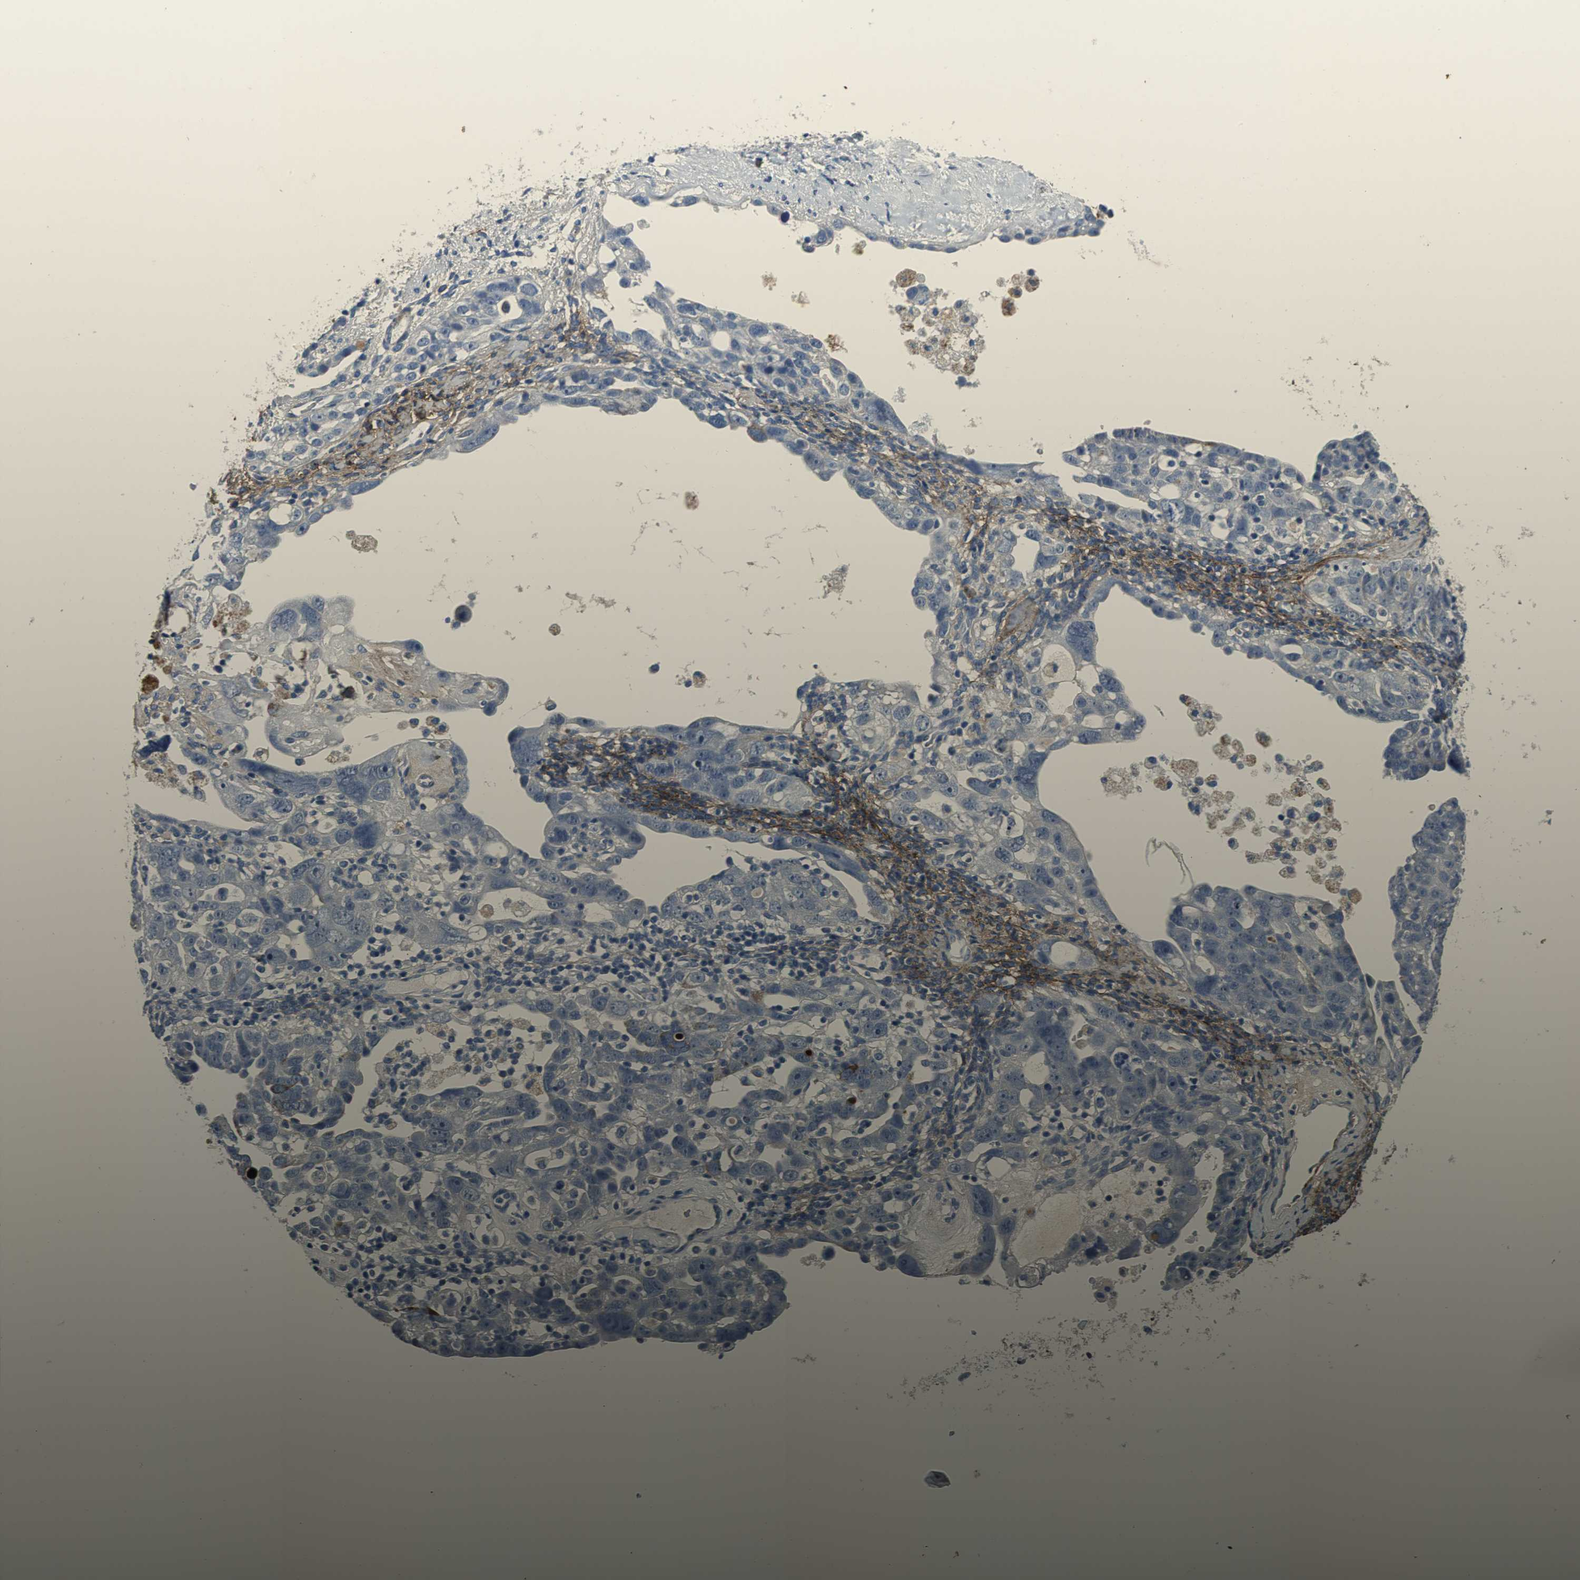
{"staining": {"intensity": "negative", "quantity": "none", "location": "none"}, "tissue": "ovarian cancer", "cell_type": "Tumor cells", "image_type": "cancer", "snomed": [{"axis": "morphology", "description": "Cystadenocarcinoma, serous, NOS"}, {"axis": "topography", "description": "Ovary"}], "caption": "Histopathology image shows no significant protein staining in tumor cells of serous cystadenocarcinoma (ovarian).", "gene": "EFNB3", "patient": {"sex": "female", "age": 66}}